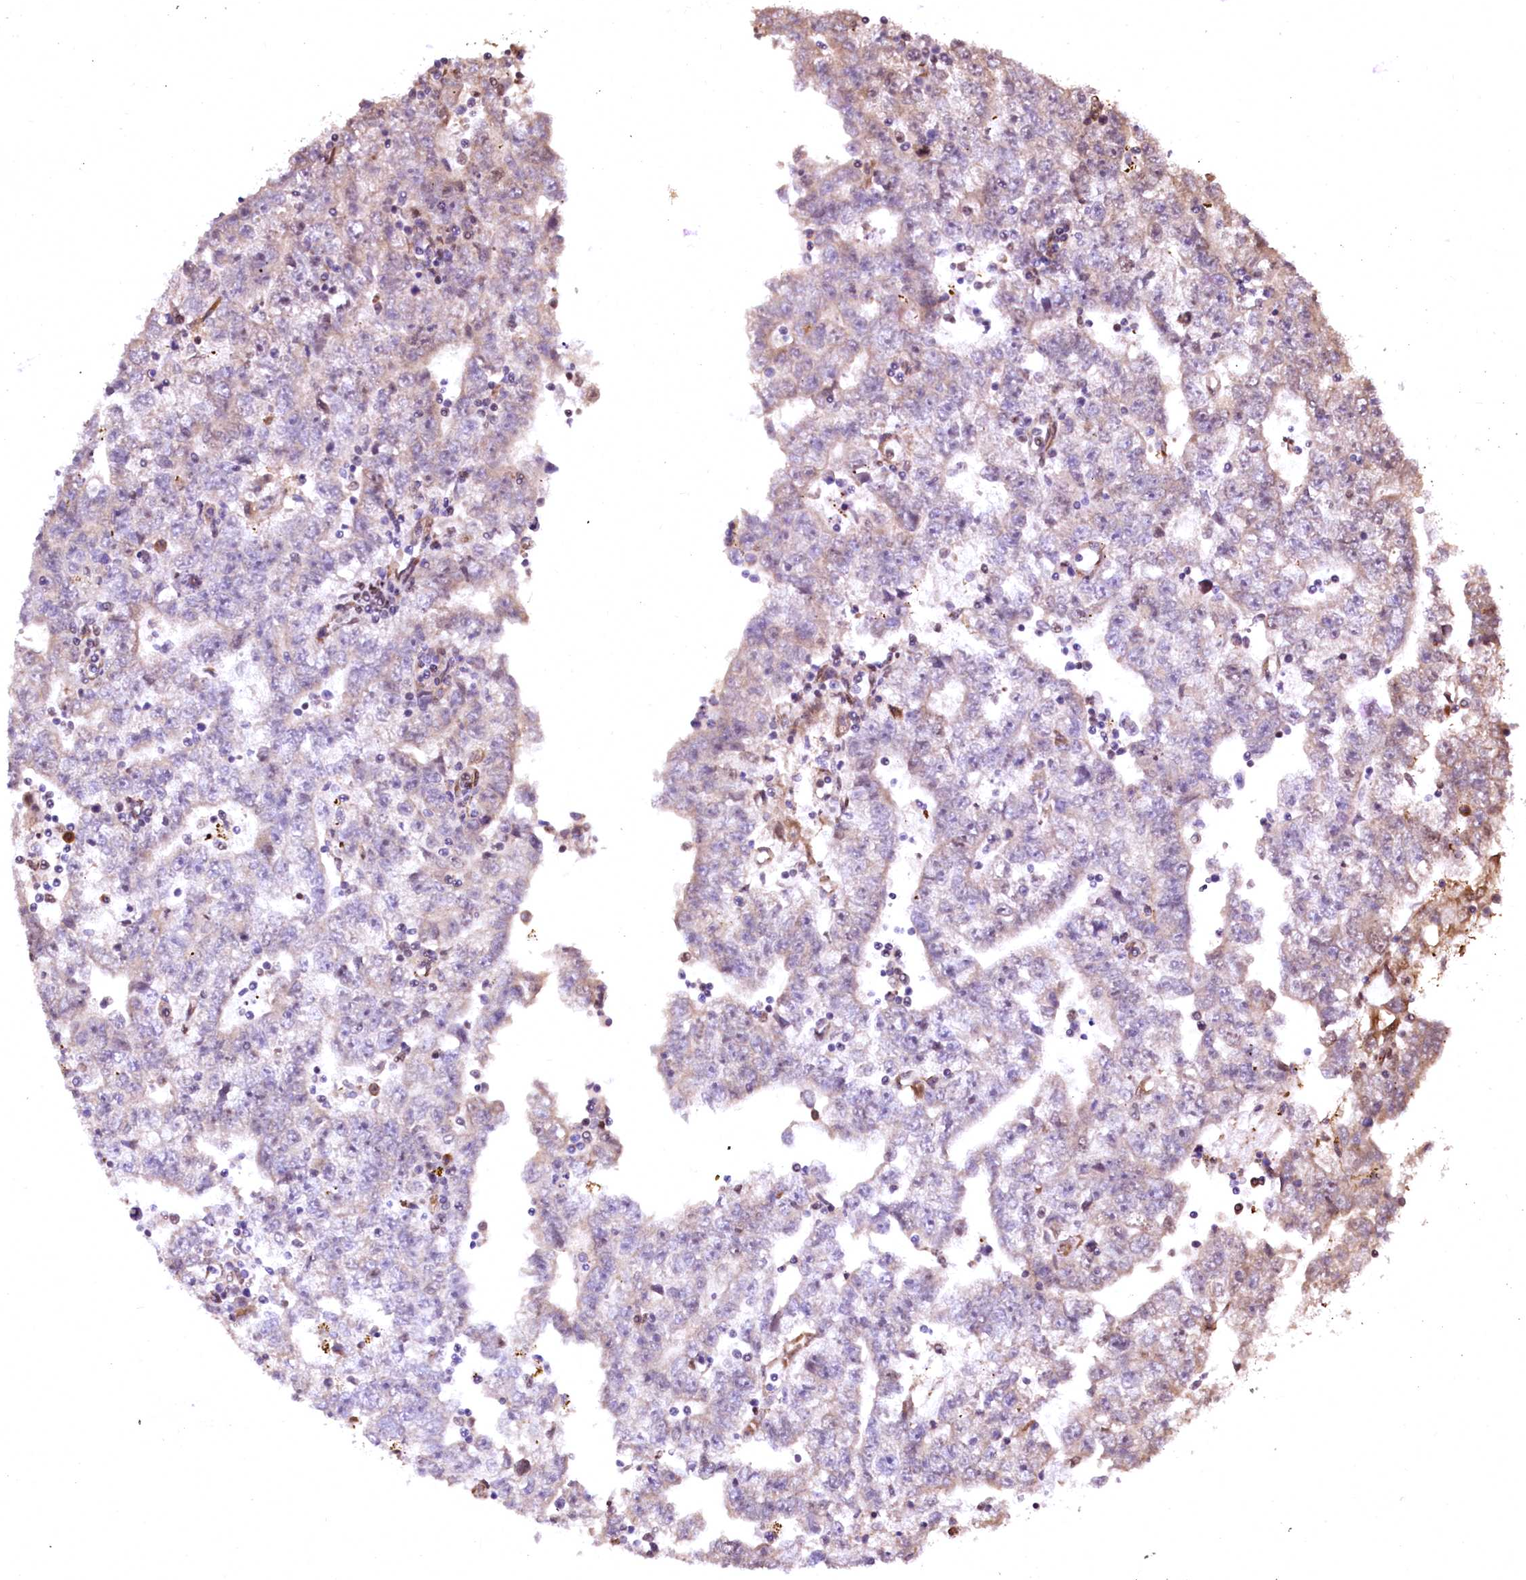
{"staining": {"intensity": "negative", "quantity": "none", "location": "none"}, "tissue": "testis cancer", "cell_type": "Tumor cells", "image_type": "cancer", "snomed": [{"axis": "morphology", "description": "Carcinoma, Embryonal, NOS"}, {"axis": "topography", "description": "Testis"}], "caption": "High magnification brightfield microscopy of testis cancer stained with DAB (3,3'-diaminobenzidine) (brown) and counterstained with hematoxylin (blue): tumor cells show no significant staining.", "gene": "PDS5B", "patient": {"sex": "male", "age": 25}}